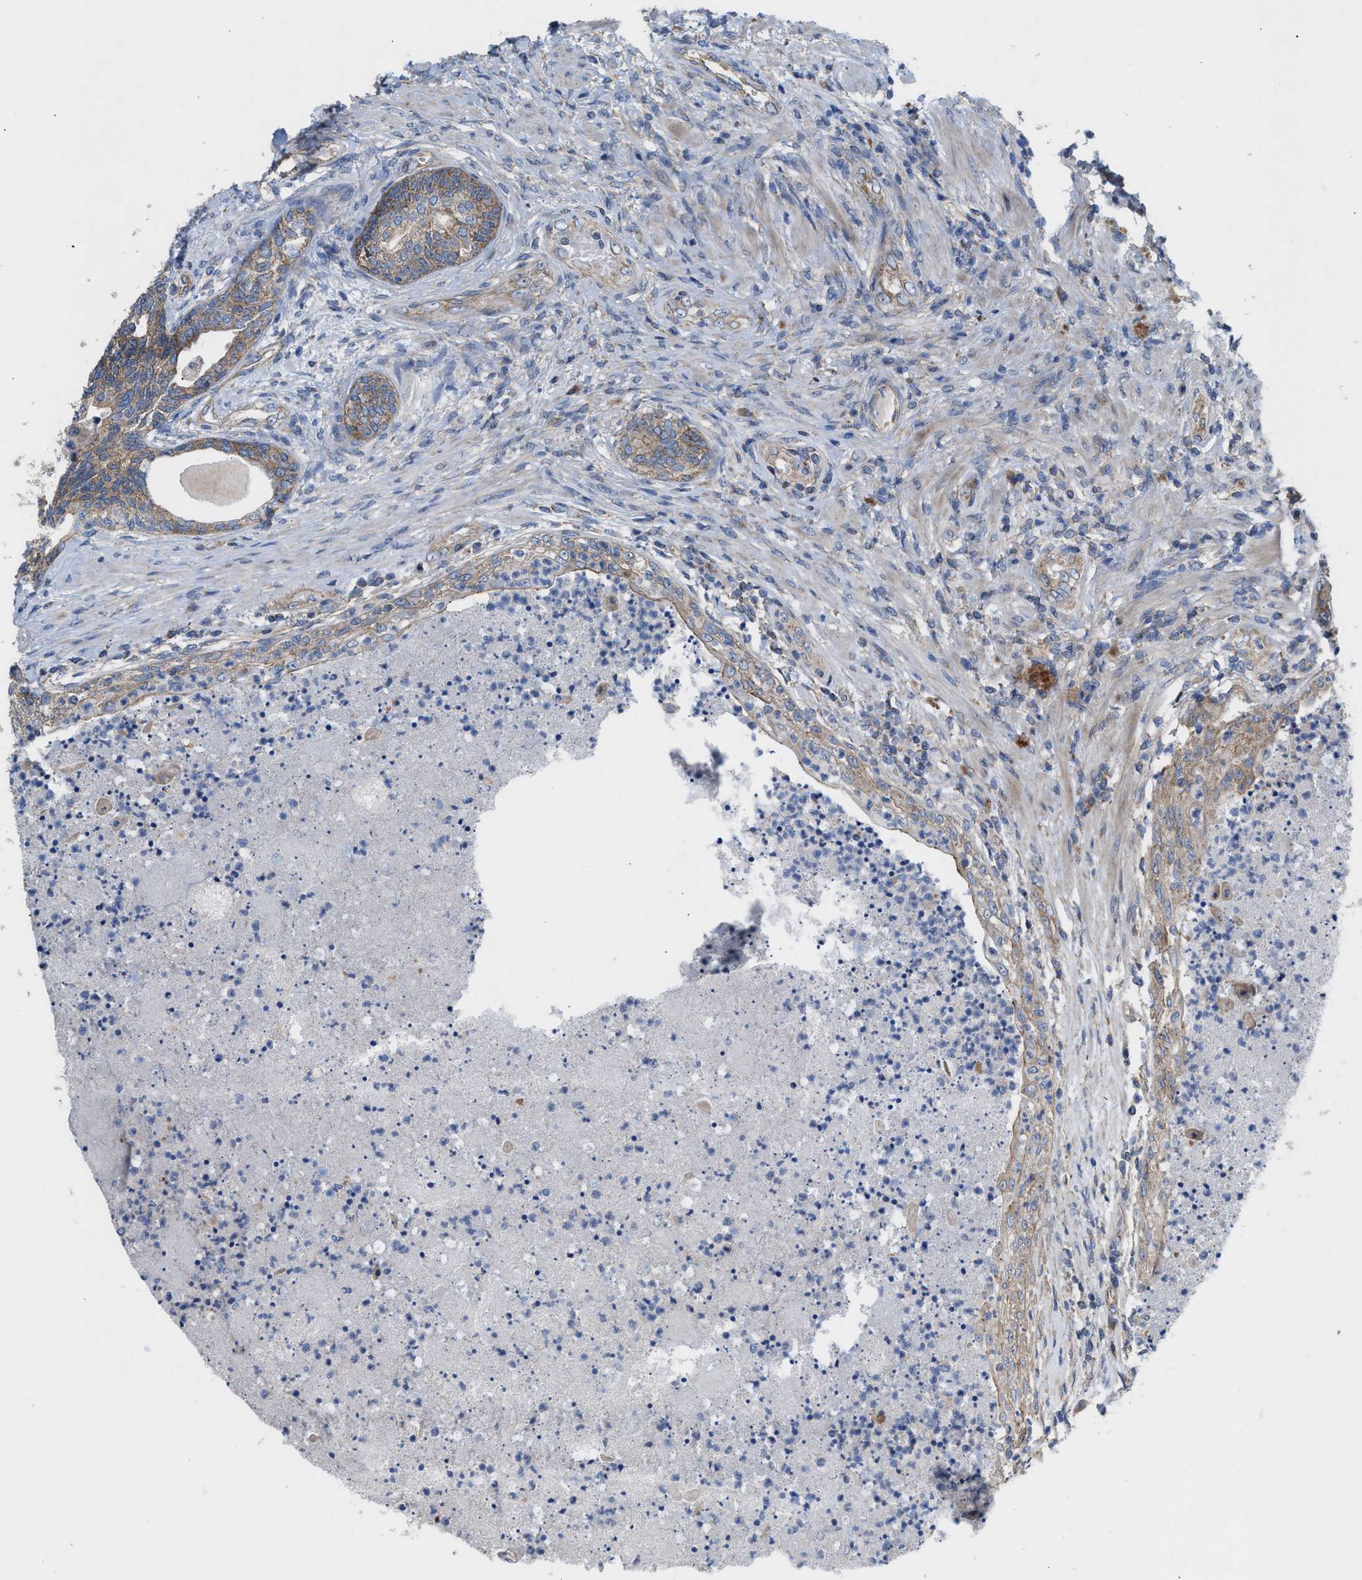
{"staining": {"intensity": "moderate", "quantity": ">75%", "location": "cytoplasmic/membranous"}, "tissue": "prostate", "cell_type": "Glandular cells", "image_type": "normal", "snomed": [{"axis": "morphology", "description": "Normal tissue, NOS"}, {"axis": "topography", "description": "Prostate"}], "caption": "Protein positivity by immunohistochemistry (IHC) reveals moderate cytoplasmic/membranous expression in about >75% of glandular cells in normal prostate. Nuclei are stained in blue.", "gene": "OXSM", "patient": {"sex": "male", "age": 76}}